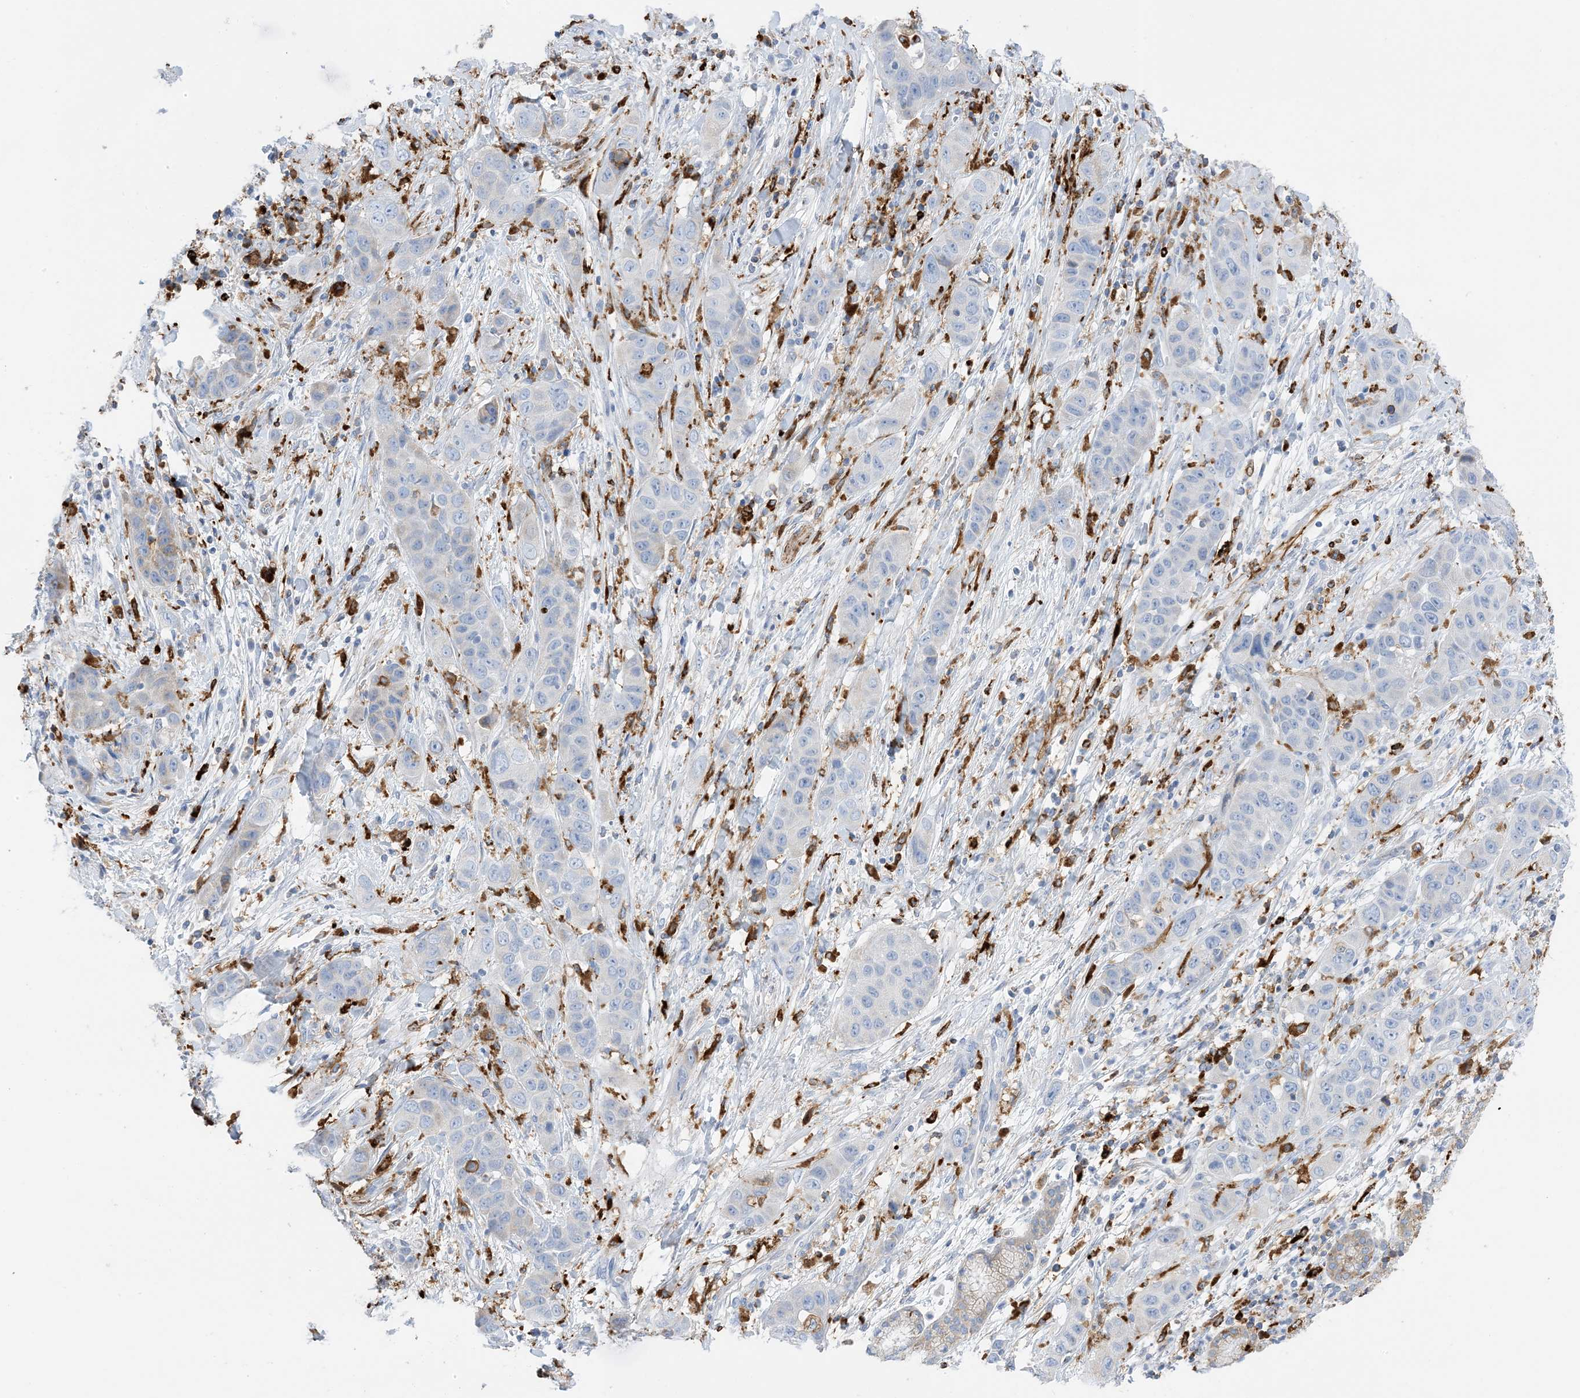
{"staining": {"intensity": "negative", "quantity": "none", "location": "none"}, "tissue": "liver cancer", "cell_type": "Tumor cells", "image_type": "cancer", "snomed": [{"axis": "morphology", "description": "Cholangiocarcinoma"}, {"axis": "topography", "description": "Liver"}], "caption": "DAB (3,3'-diaminobenzidine) immunohistochemical staining of cholangiocarcinoma (liver) demonstrates no significant expression in tumor cells. The staining was performed using DAB (3,3'-diaminobenzidine) to visualize the protein expression in brown, while the nuclei were stained in blue with hematoxylin (Magnification: 20x).", "gene": "DPH3", "patient": {"sex": "female", "age": 52}}